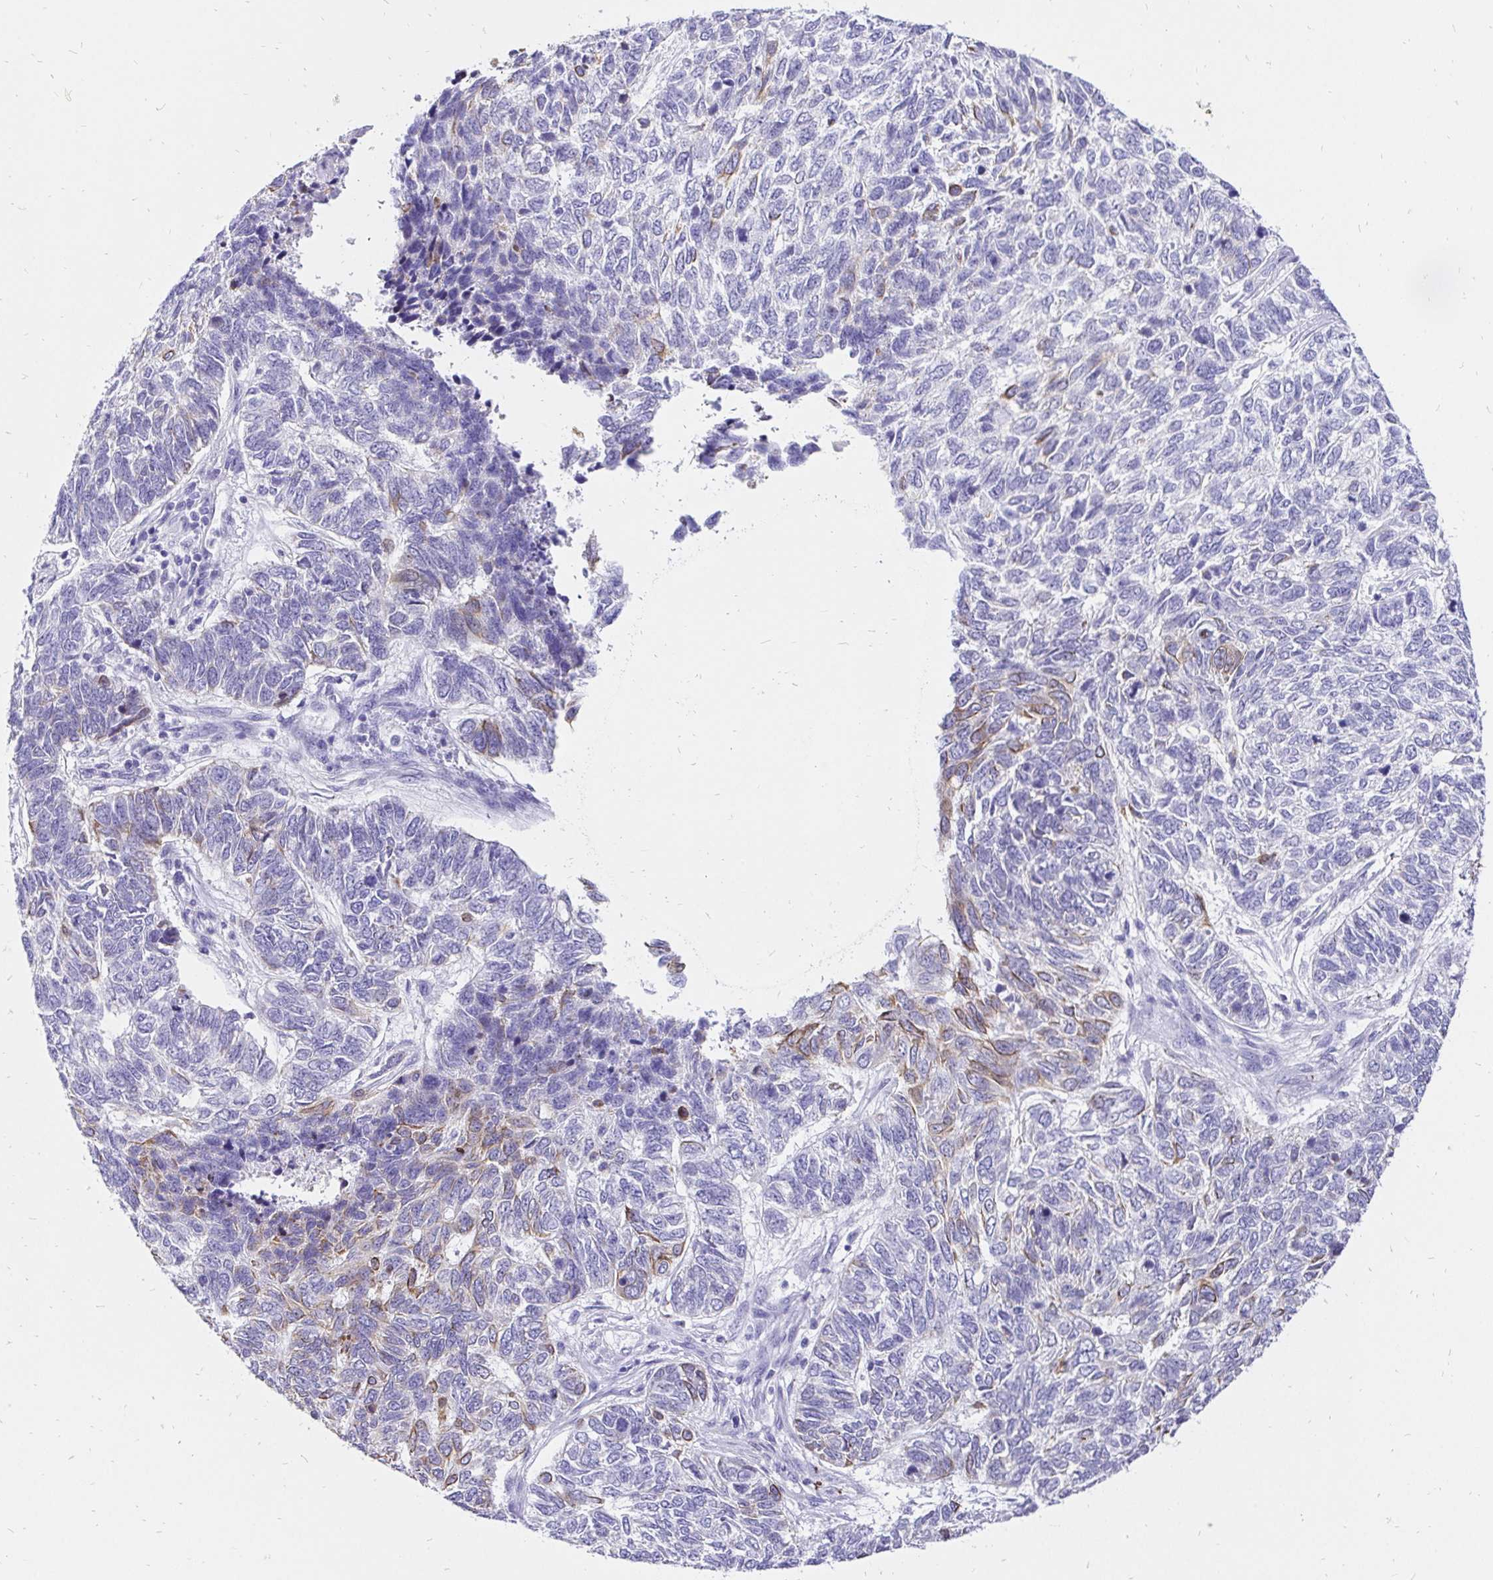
{"staining": {"intensity": "moderate", "quantity": "<25%", "location": "cytoplasmic/membranous"}, "tissue": "skin cancer", "cell_type": "Tumor cells", "image_type": "cancer", "snomed": [{"axis": "morphology", "description": "Basal cell carcinoma"}, {"axis": "topography", "description": "Skin"}], "caption": "Protein staining of skin basal cell carcinoma tissue demonstrates moderate cytoplasmic/membranous staining in approximately <25% of tumor cells. The protein of interest is stained brown, and the nuclei are stained in blue (DAB (3,3'-diaminobenzidine) IHC with brightfield microscopy, high magnification).", "gene": "KRT13", "patient": {"sex": "female", "age": 65}}